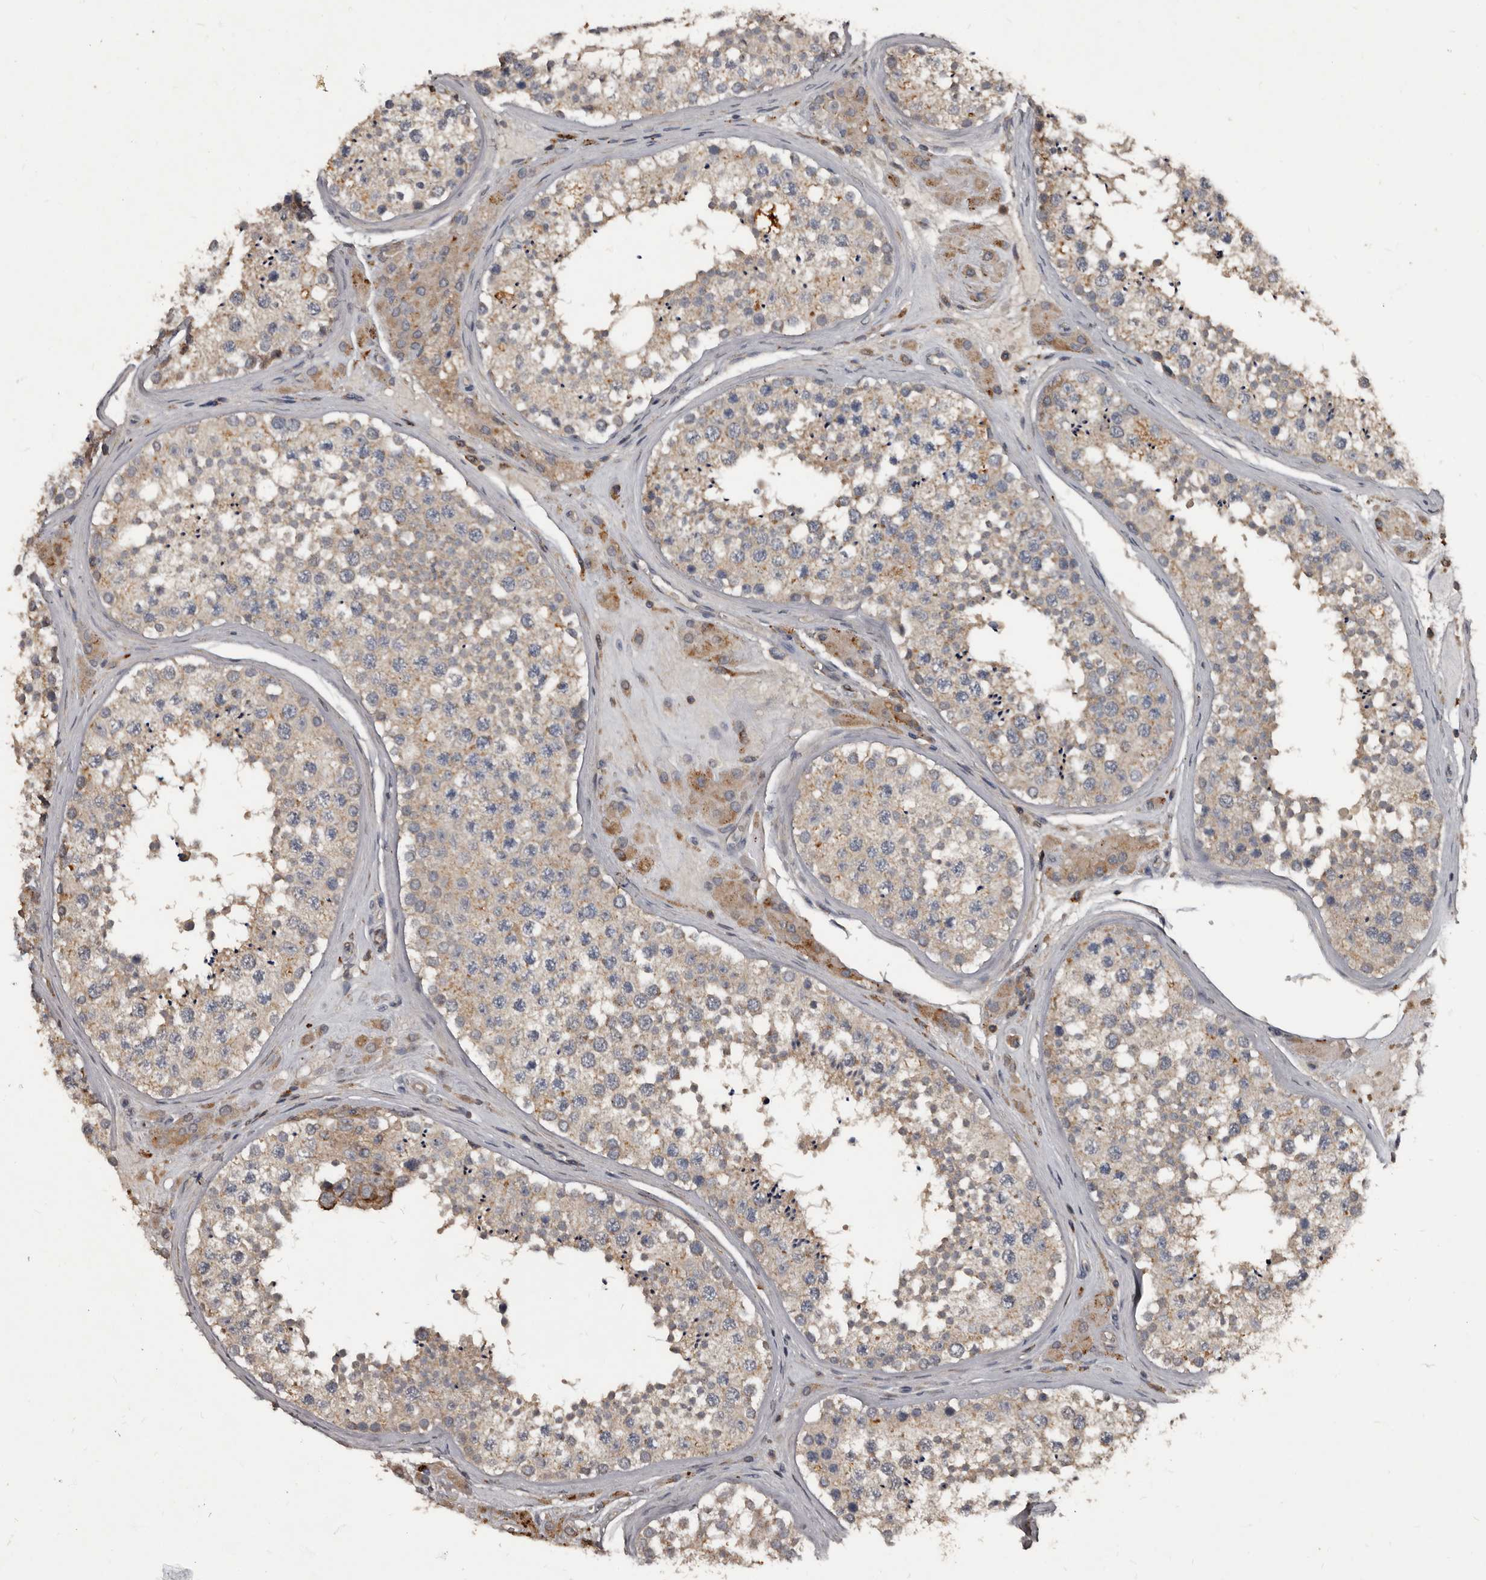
{"staining": {"intensity": "weak", "quantity": ">75%", "location": "cytoplasmic/membranous"}, "tissue": "testis", "cell_type": "Cells in seminiferous ducts", "image_type": "normal", "snomed": [{"axis": "morphology", "description": "Normal tissue, NOS"}, {"axis": "topography", "description": "Testis"}], "caption": "Cells in seminiferous ducts reveal weak cytoplasmic/membranous expression in about >75% of cells in normal testis. The staining is performed using DAB (3,3'-diaminobenzidine) brown chromogen to label protein expression. The nuclei are counter-stained blue using hematoxylin.", "gene": "GREB1", "patient": {"sex": "male", "age": 46}}